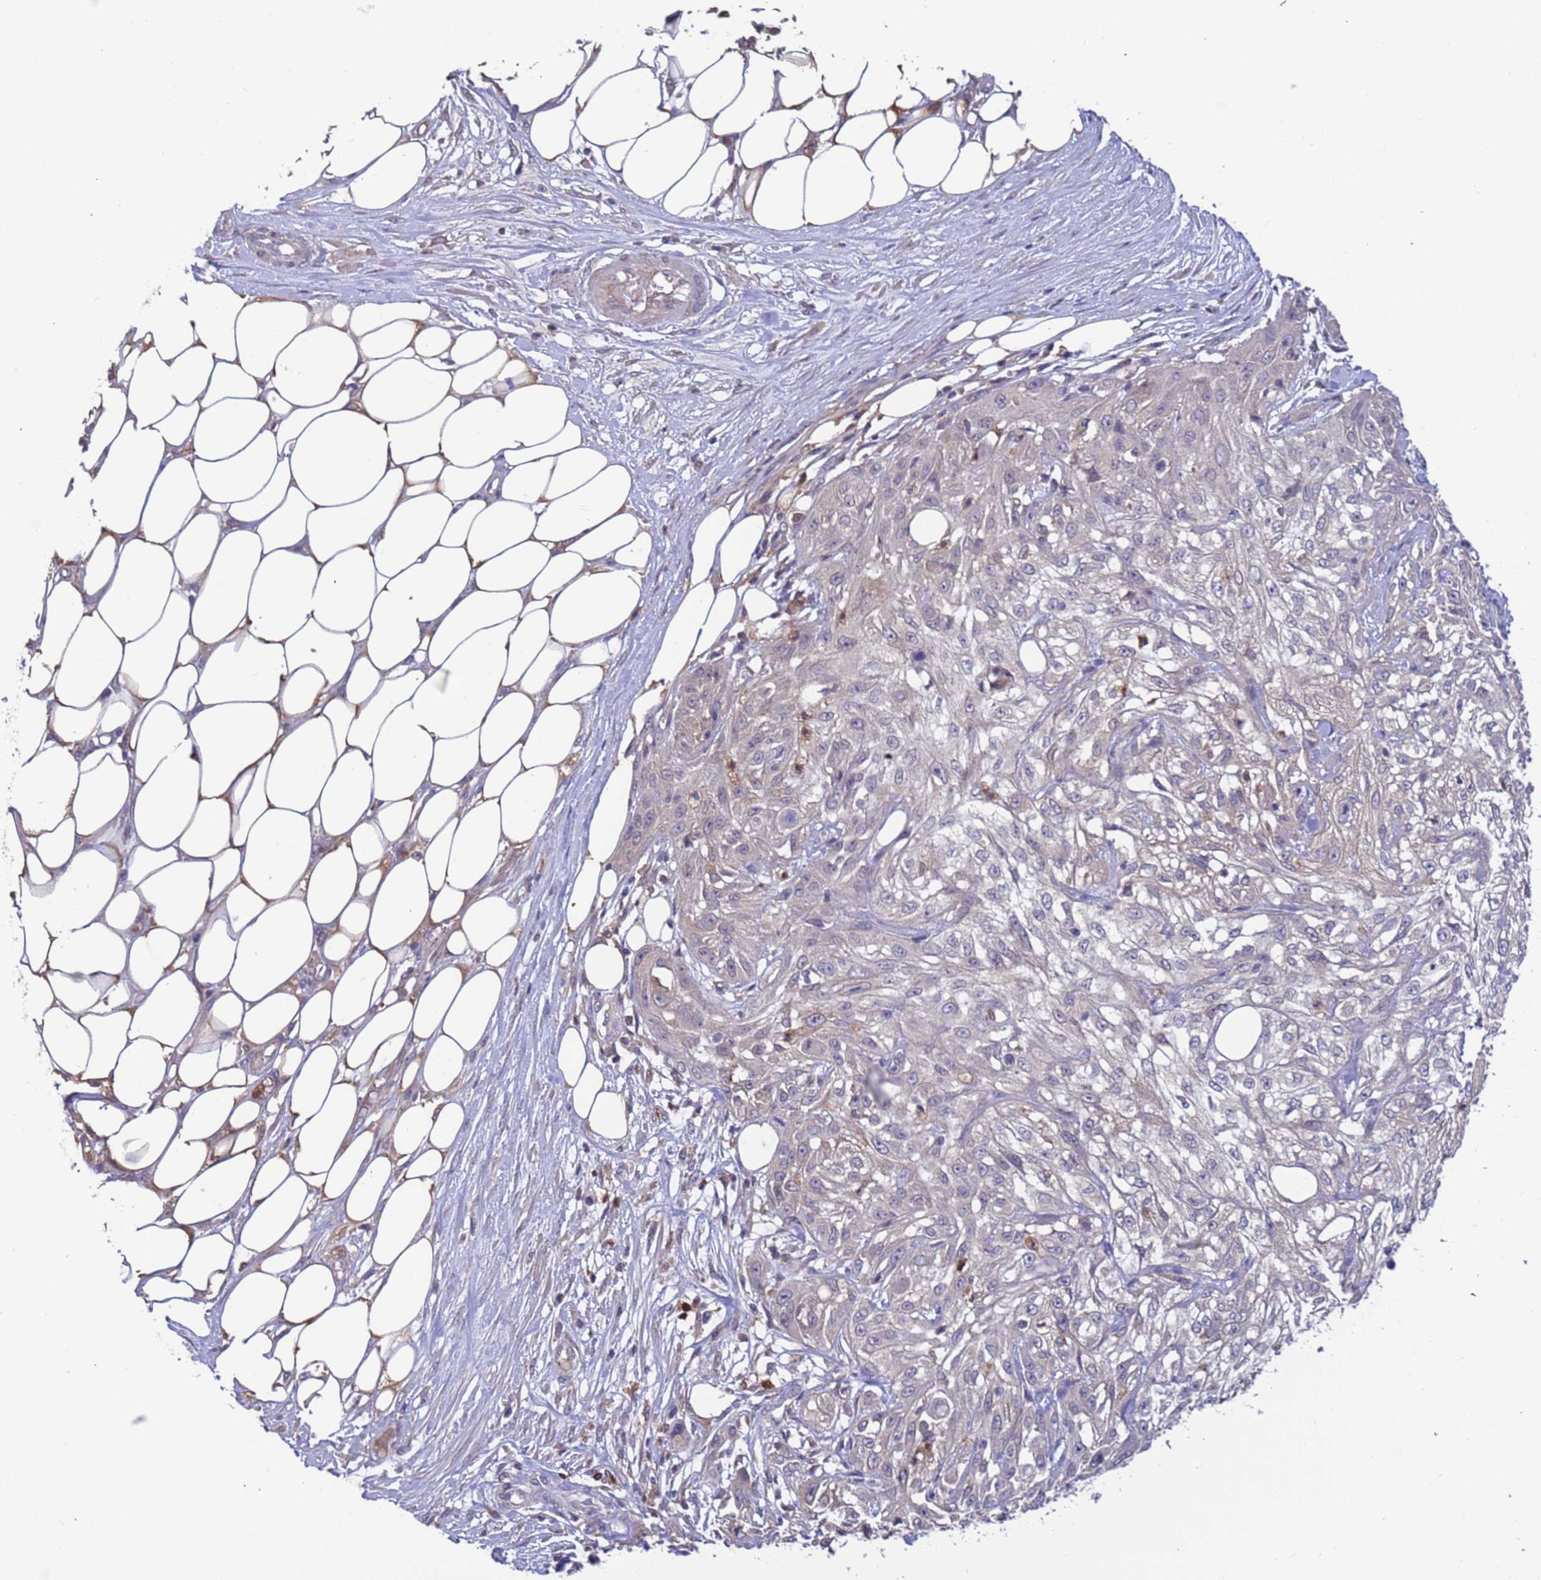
{"staining": {"intensity": "negative", "quantity": "none", "location": "none"}, "tissue": "skin cancer", "cell_type": "Tumor cells", "image_type": "cancer", "snomed": [{"axis": "morphology", "description": "Squamous cell carcinoma, NOS"}, {"axis": "morphology", "description": "Squamous cell carcinoma, metastatic, NOS"}, {"axis": "topography", "description": "Skin"}, {"axis": "topography", "description": "Lymph node"}], "caption": "The micrograph reveals no significant staining in tumor cells of skin cancer.", "gene": "AMPD3", "patient": {"sex": "male", "age": 75}}